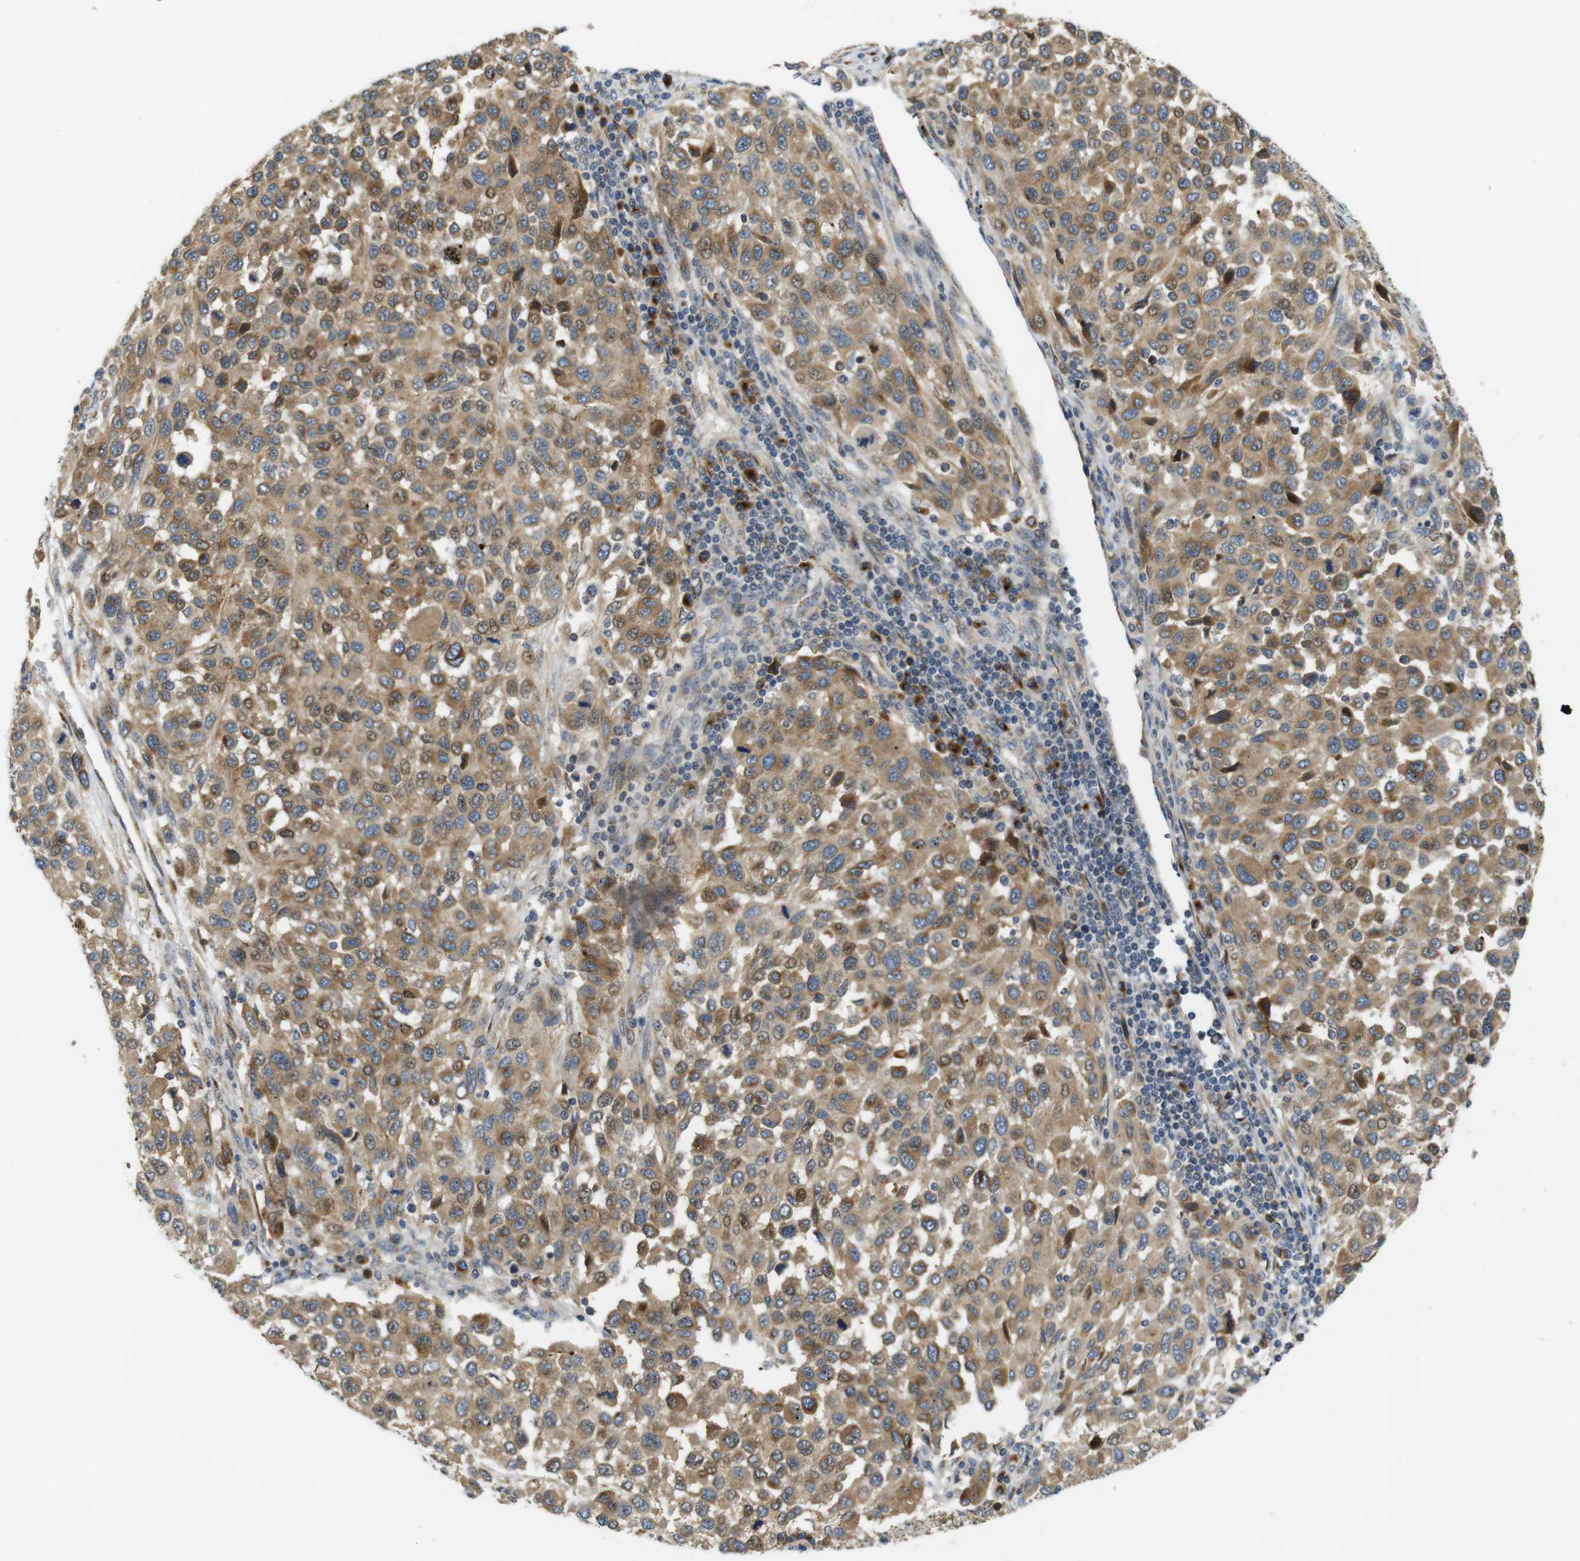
{"staining": {"intensity": "moderate", "quantity": "25%-75%", "location": "cytoplasmic/membranous"}, "tissue": "melanoma", "cell_type": "Tumor cells", "image_type": "cancer", "snomed": [{"axis": "morphology", "description": "Malignant melanoma, Metastatic site"}, {"axis": "topography", "description": "Lymph node"}], "caption": "Moderate cytoplasmic/membranous protein expression is seen in approximately 25%-75% of tumor cells in melanoma.", "gene": "TMEM143", "patient": {"sex": "male", "age": 61}}